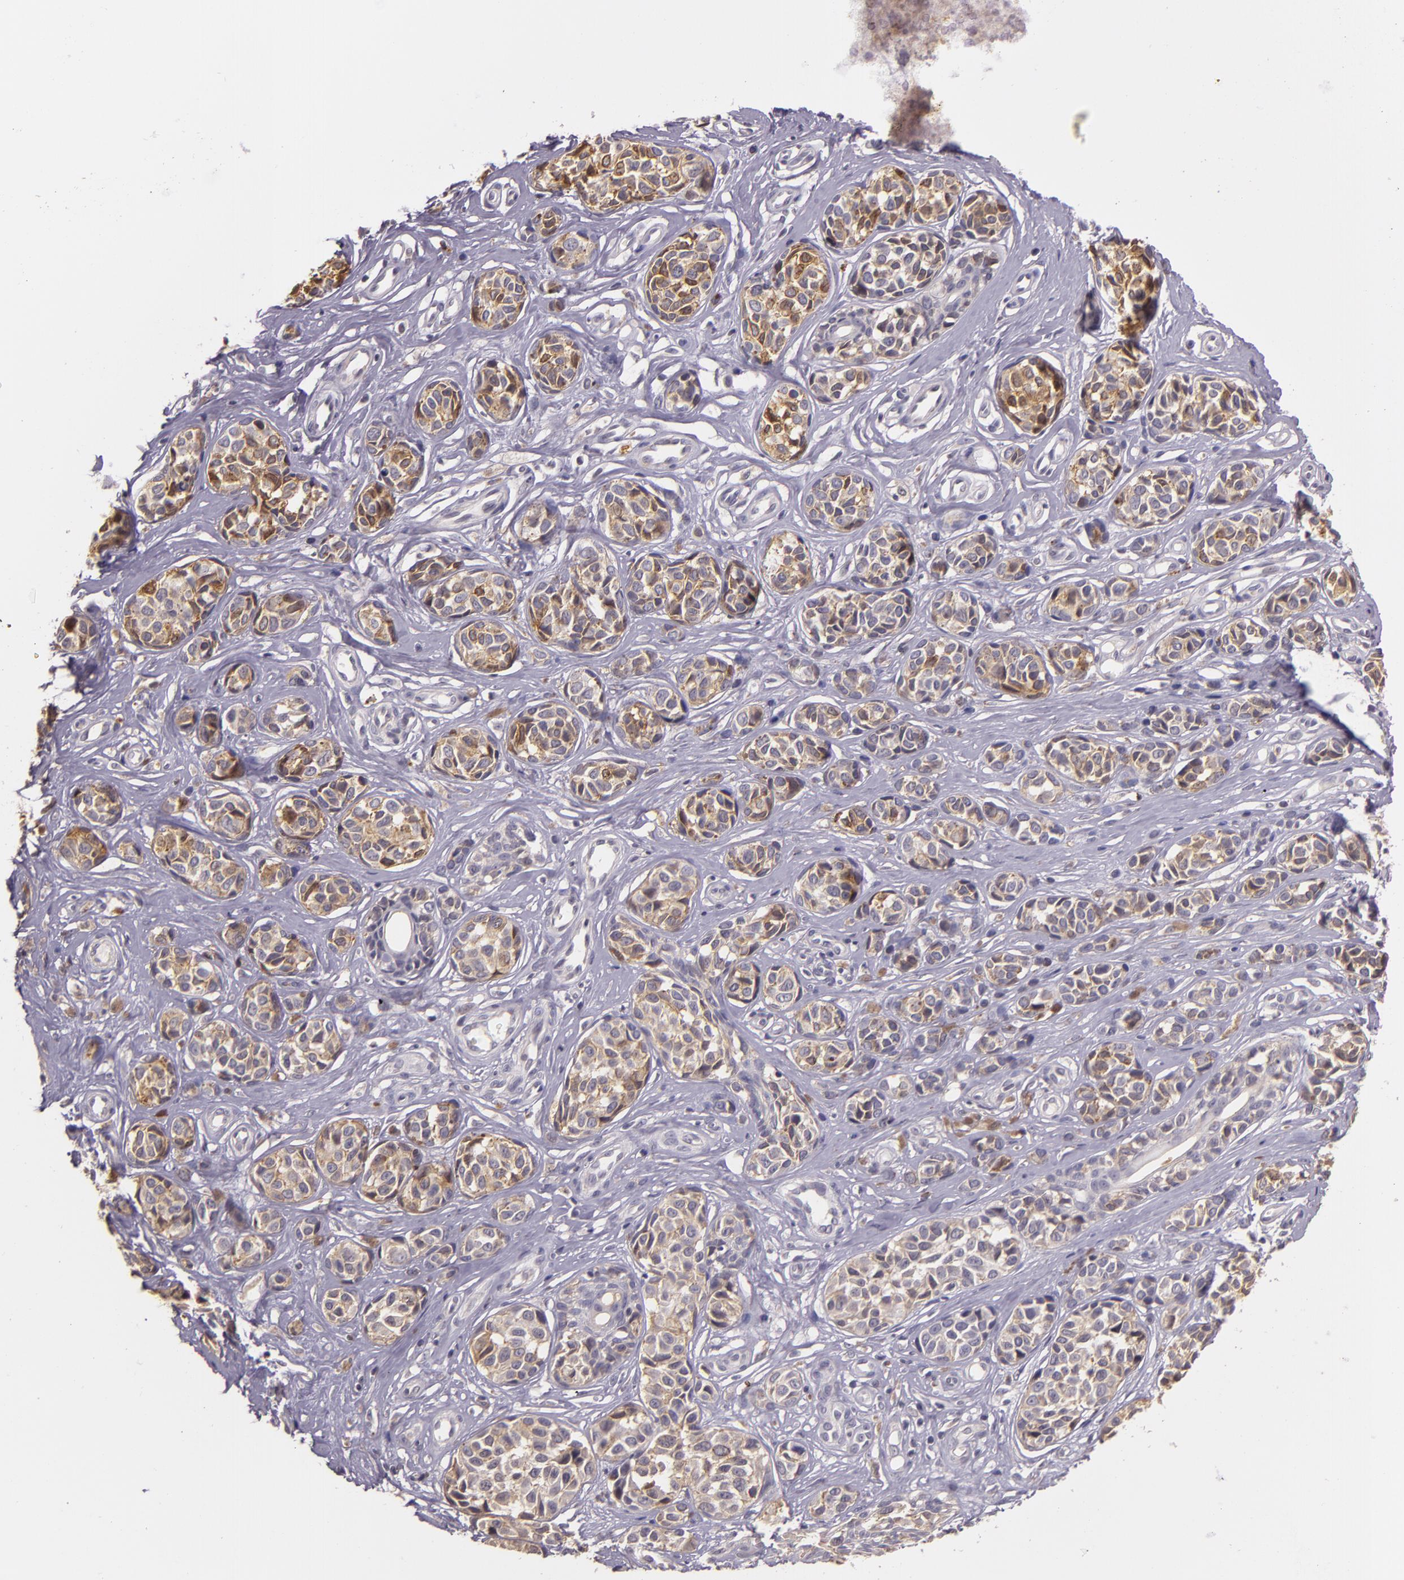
{"staining": {"intensity": "moderate", "quantity": "25%-75%", "location": "cytoplasmic/membranous"}, "tissue": "melanoma", "cell_type": "Tumor cells", "image_type": "cancer", "snomed": [{"axis": "morphology", "description": "Malignant melanoma, NOS"}, {"axis": "topography", "description": "Skin"}], "caption": "Brown immunohistochemical staining in human malignant melanoma demonstrates moderate cytoplasmic/membranous positivity in approximately 25%-75% of tumor cells. The protein is shown in brown color, while the nuclei are stained blue.", "gene": "ARMH4", "patient": {"sex": "male", "age": 79}}